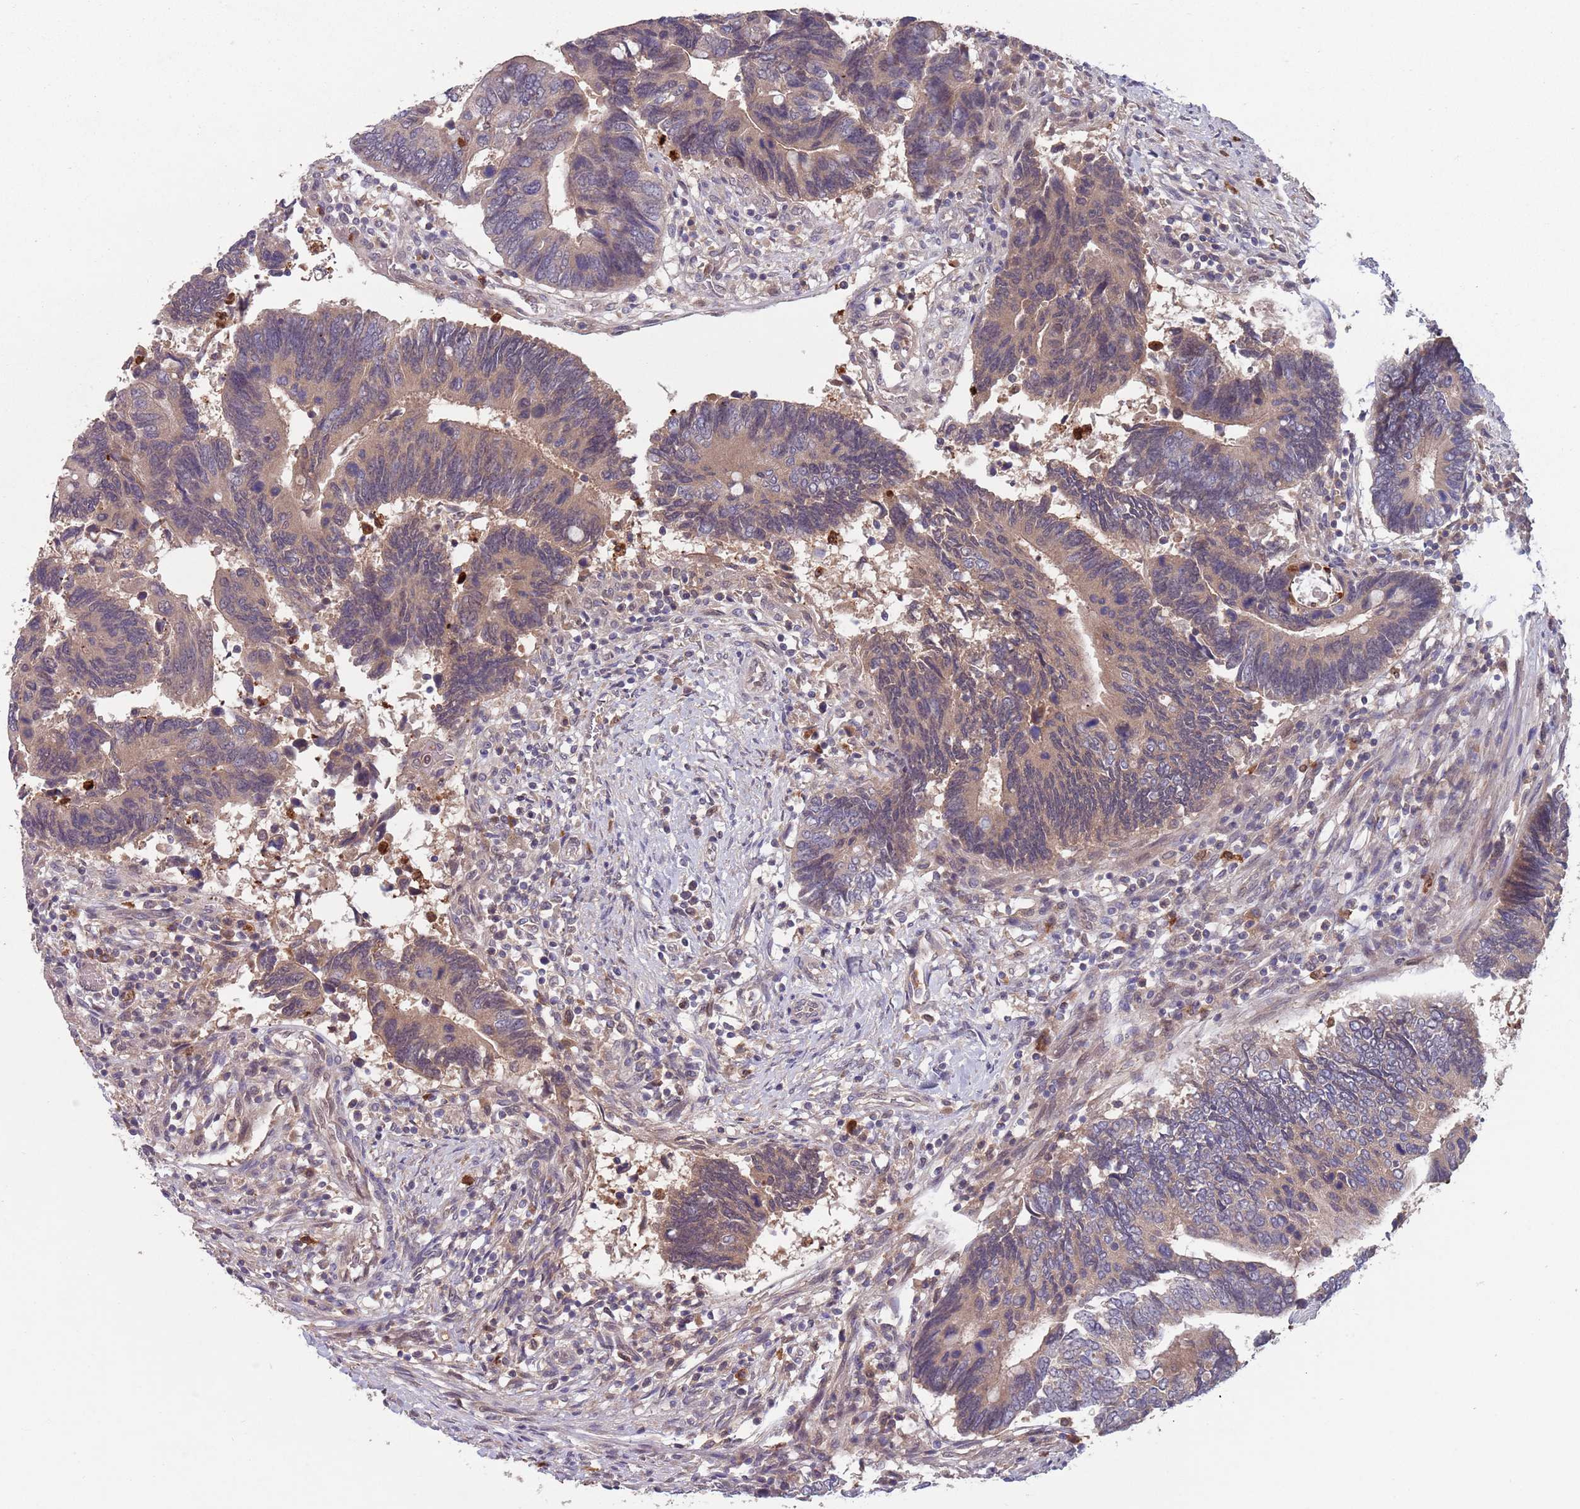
{"staining": {"intensity": "weak", "quantity": "25%-75%", "location": "cytoplasmic/membranous"}, "tissue": "colorectal cancer", "cell_type": "Tumor cells", "image_type": "cancer", "snomed": [{"axis": "morphology", "description": "Adenocarcinoma, NOS"}, {"axis": "topography", "description": "Colon"}], "caption": "Immunohistochemistry (IHC) staining of adenocarcinoma (colorectal), which shows low levels of weak cytoplasmic/membranous staining in approximately 25%-75% of tumor cells indicating weak cytoplasmic/membranous protein positivity. The staining was performed using DAB (brown) for protein detection and nuclei were counterstained in hematoxylin (blue).", "gene": "TYW1", "patient": {"sex": "male", "age": 87}}